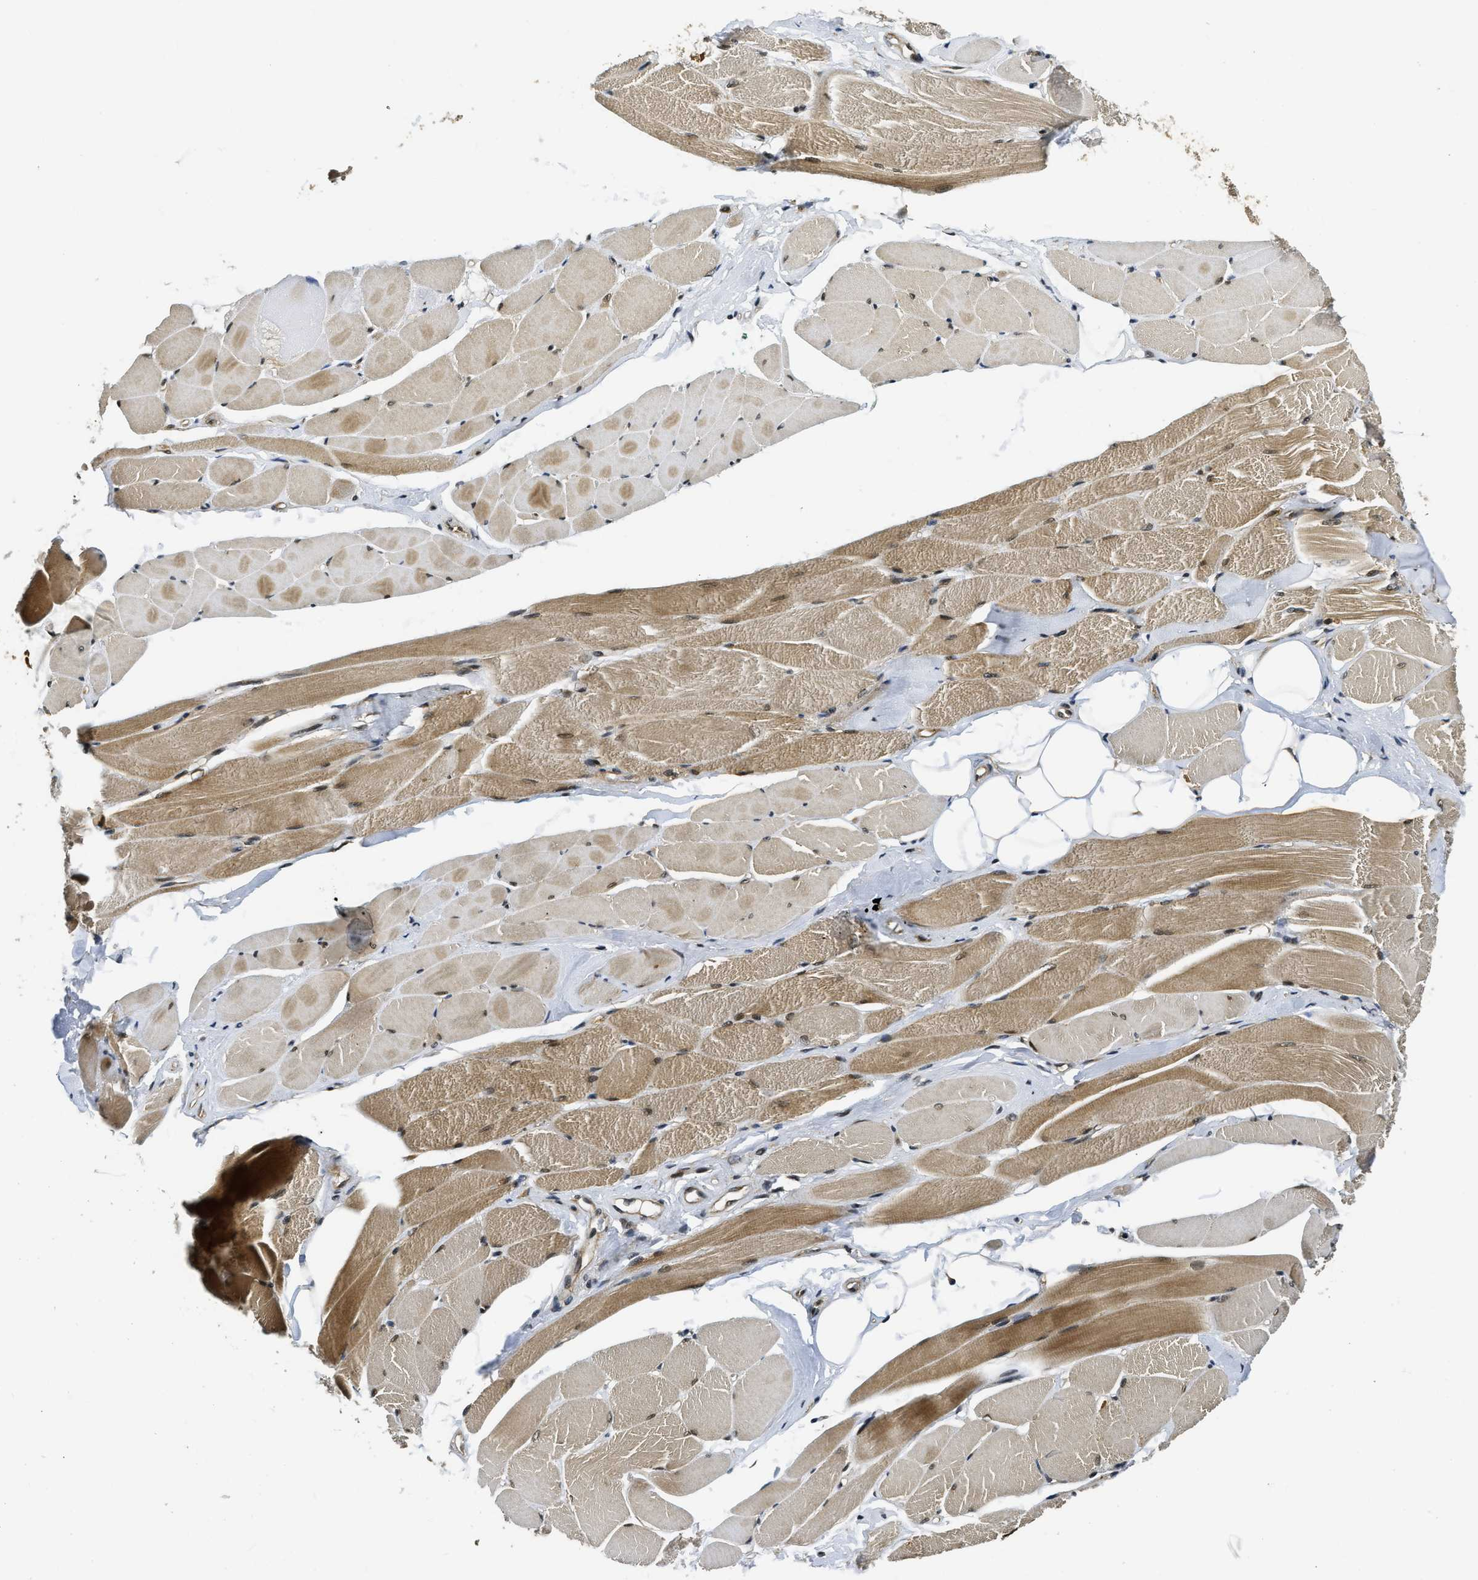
{"staining": {"intensity": "moderate", "quantity": ">75%", "location": "cytoplasmic/membranous,nuclear"}, "tissue": "skeletal muscle", "cell_type": "Myocytes", "image_type": "normal", "snomed": [{"axis": "morphology", "description": "Normal tissue, NOS"}, {"axis": "topography", "description": "Skeletal muscle"}, {"axis": "topography", "description": "Peripheral nerve tissue"}], "caption": "High-magnification brightfield microscopy of unremarkable skeletal muscle stained with DAB (brown) and counterstained with hematoxylin (blue). myocytes exhibit moderate cytoplasmic/membranous,nuclear expression is identified in approximately>75% of cells.", "gene": "ADSL", "patient": {"sex": "female", "age": 84}}